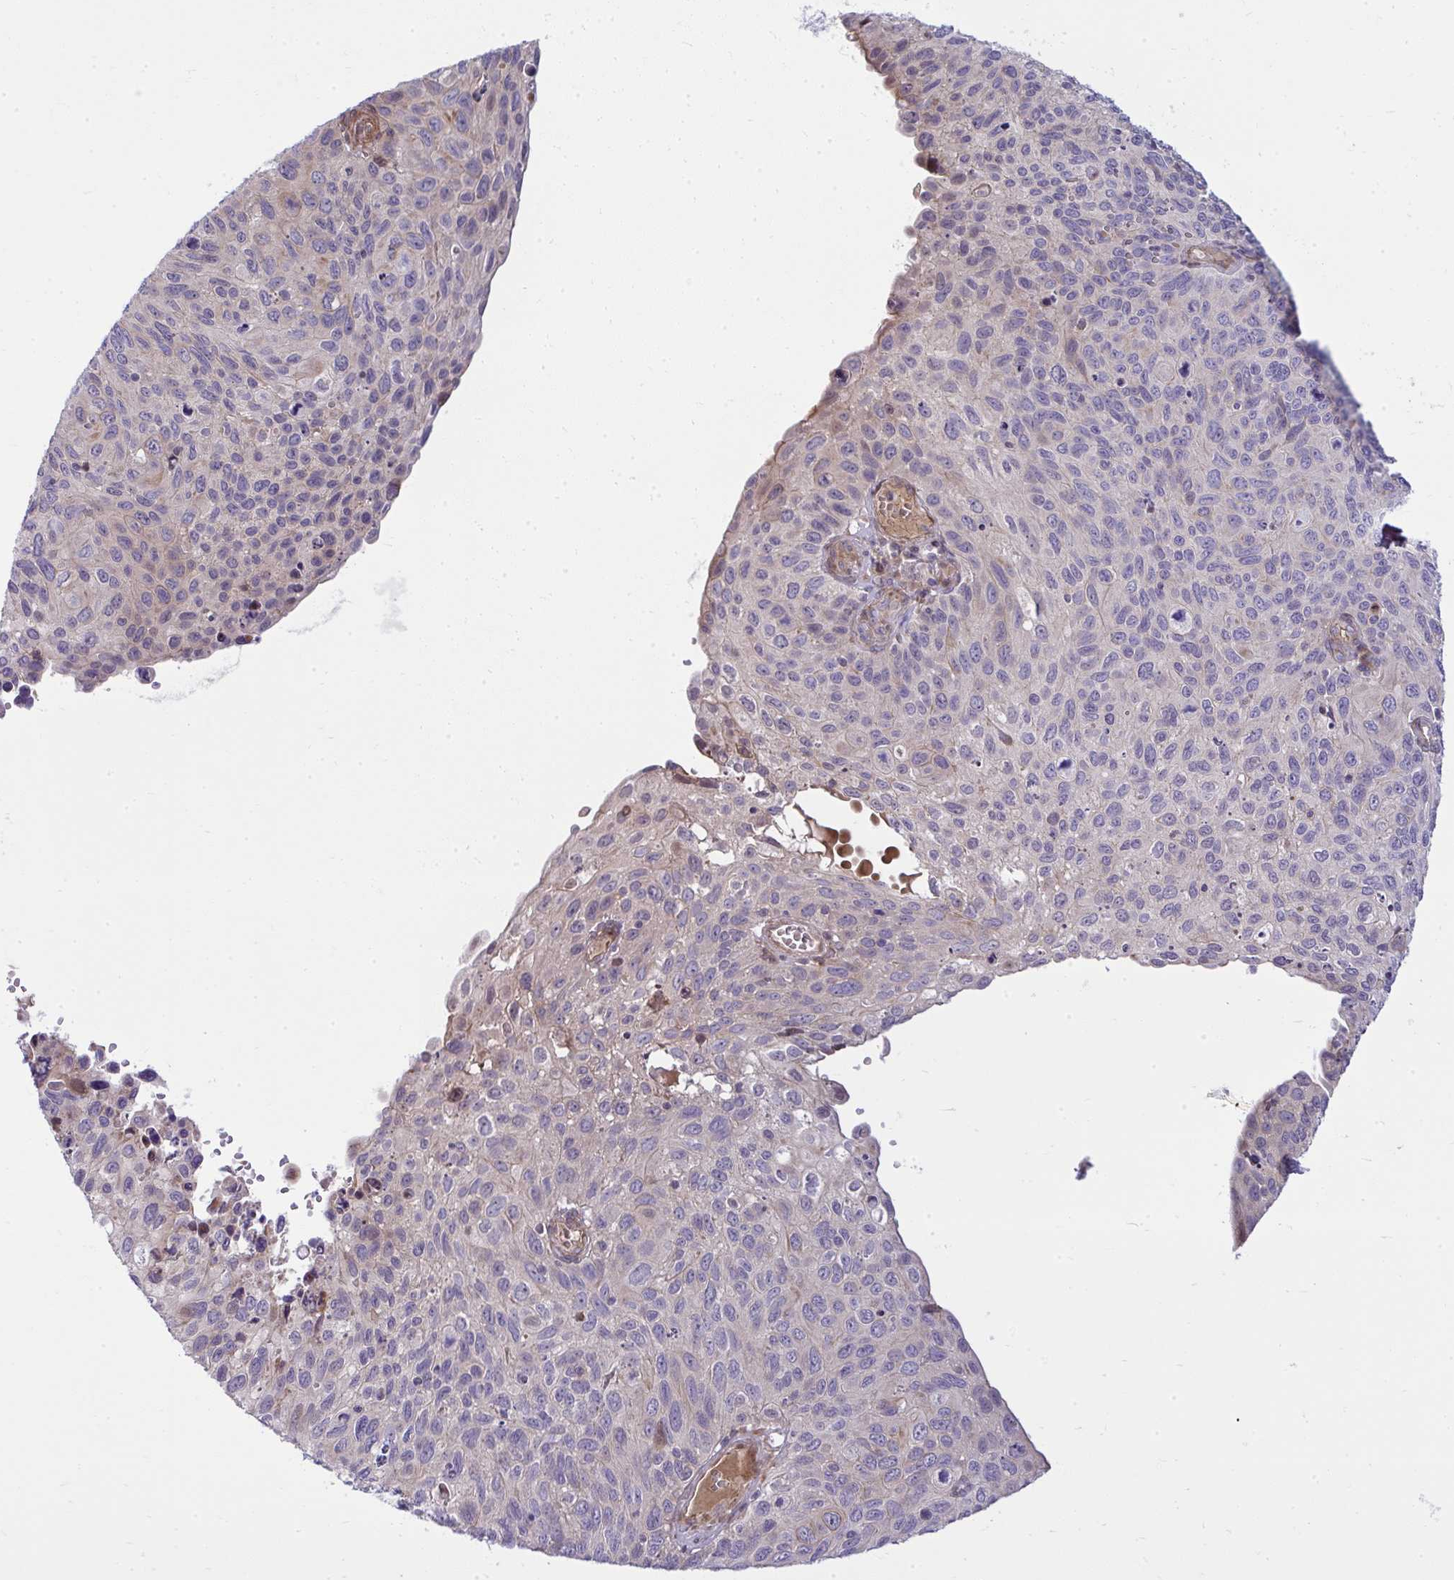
{"staining": {"intensity": "negative", "quantity": "none", "location": "none"}, "tissue": "cervical cancer", "cell_type": "Tumor cells", "image_type": "cancer", "snomed": [{"axis": "morphology", "description": "Squamous cell carcinoma, NOS"}, {"axis": "topography", "description": "Cervix"}], "caption": "Immunohistochemical staining of human cervical cancer (squamous cell carcinoma) demonstrates no significant positivity in tumor cells.", "gene": "ZSCAN9", "patient": {"sex": "female", "age": 70}}